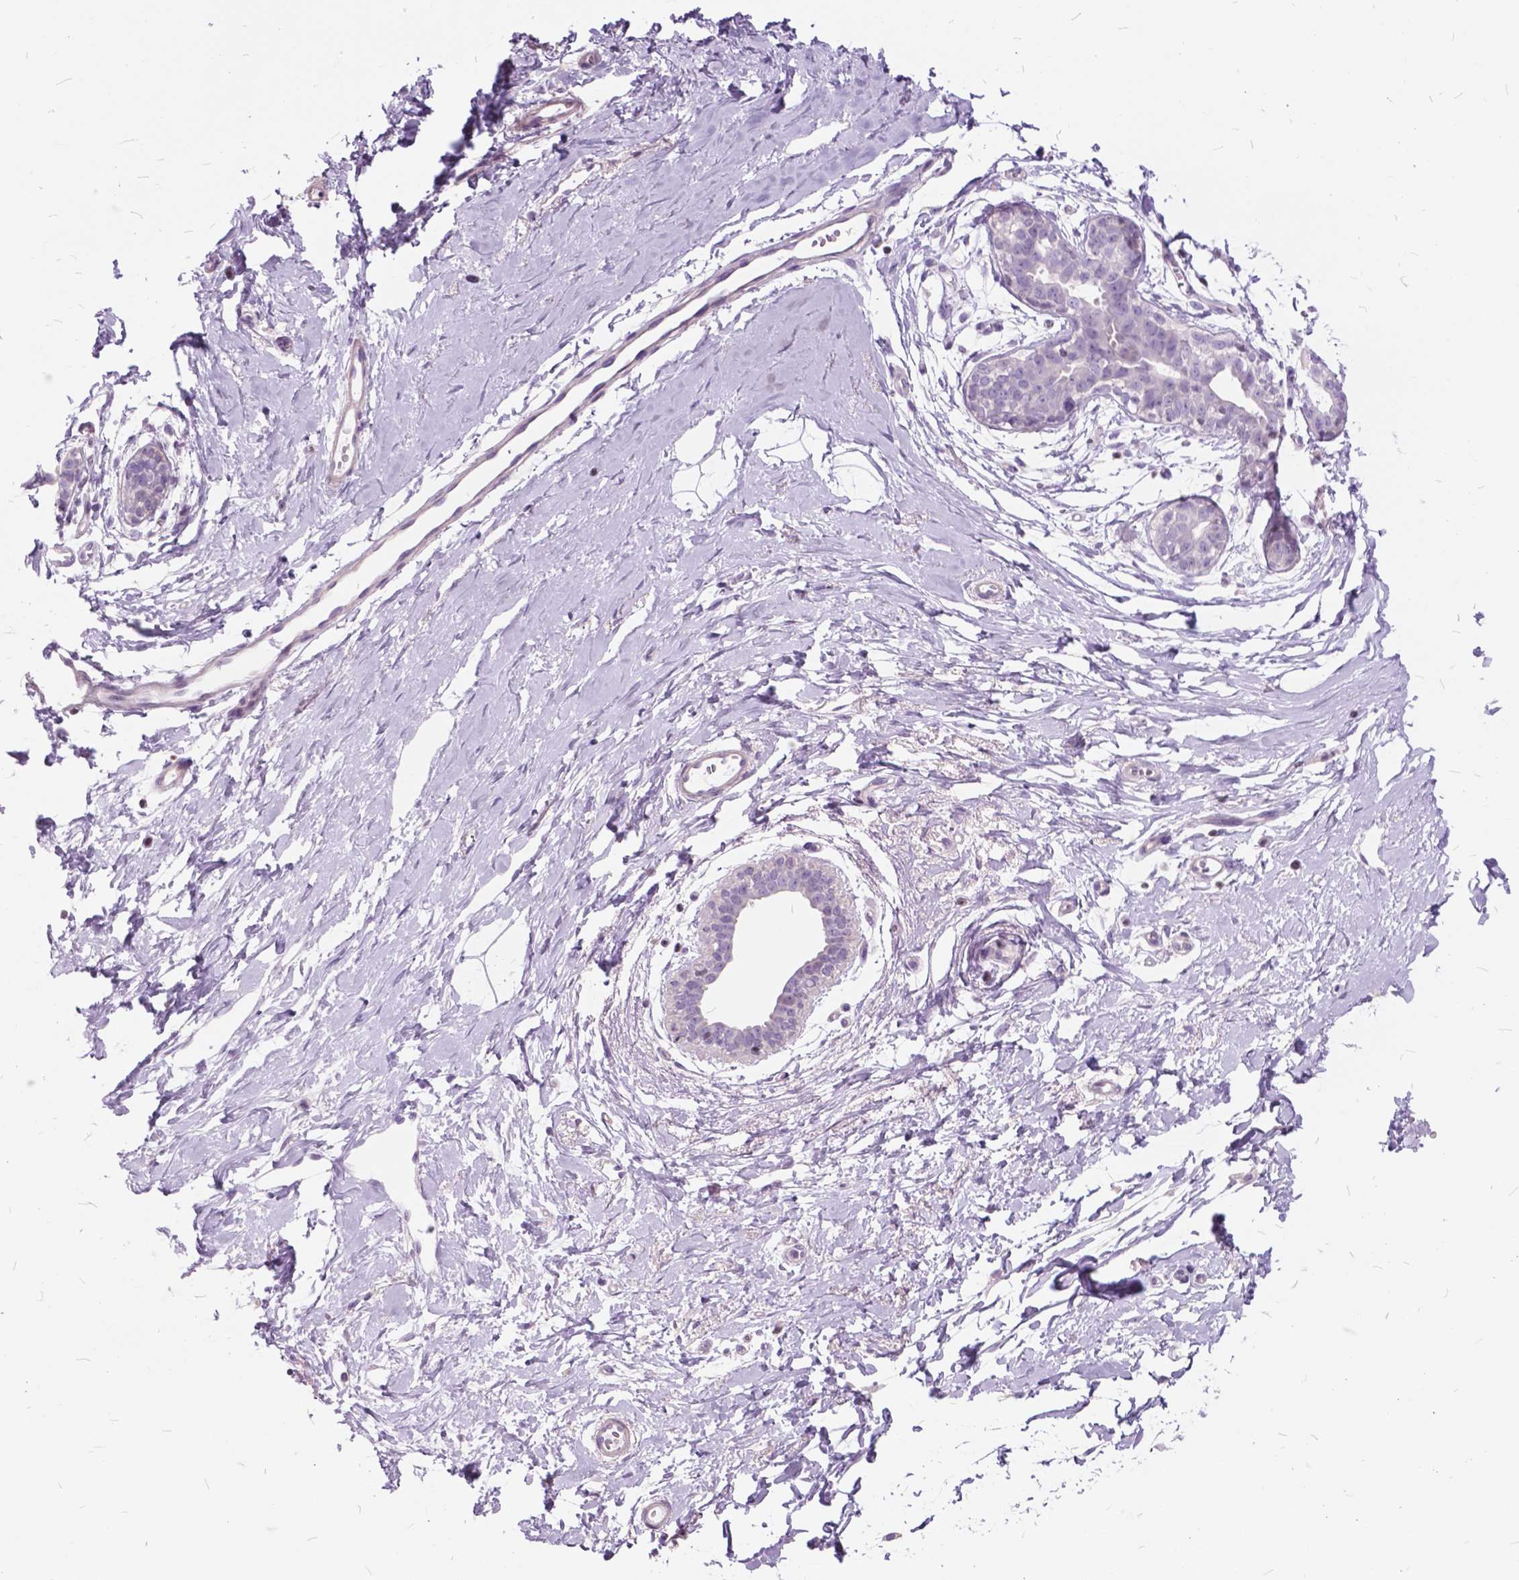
{"staining": {"intensity": "negative", "quantity": "none", "location": "none"}, "tissue": "breast", "cell_type": "Adipocytes", "image_type": "normal", "snomed": [{"axis": "morphology", "description": "Normal tissue, NOS"}, {"axis": "topography", "description": "Breast"}], "caption": "Immunohistochemistry image of normal human breast stained for a protein (brown), which exhibits no expression in adipocytes.", "gene": "SP140", "patient": {"sex": "female", "age": 49}}